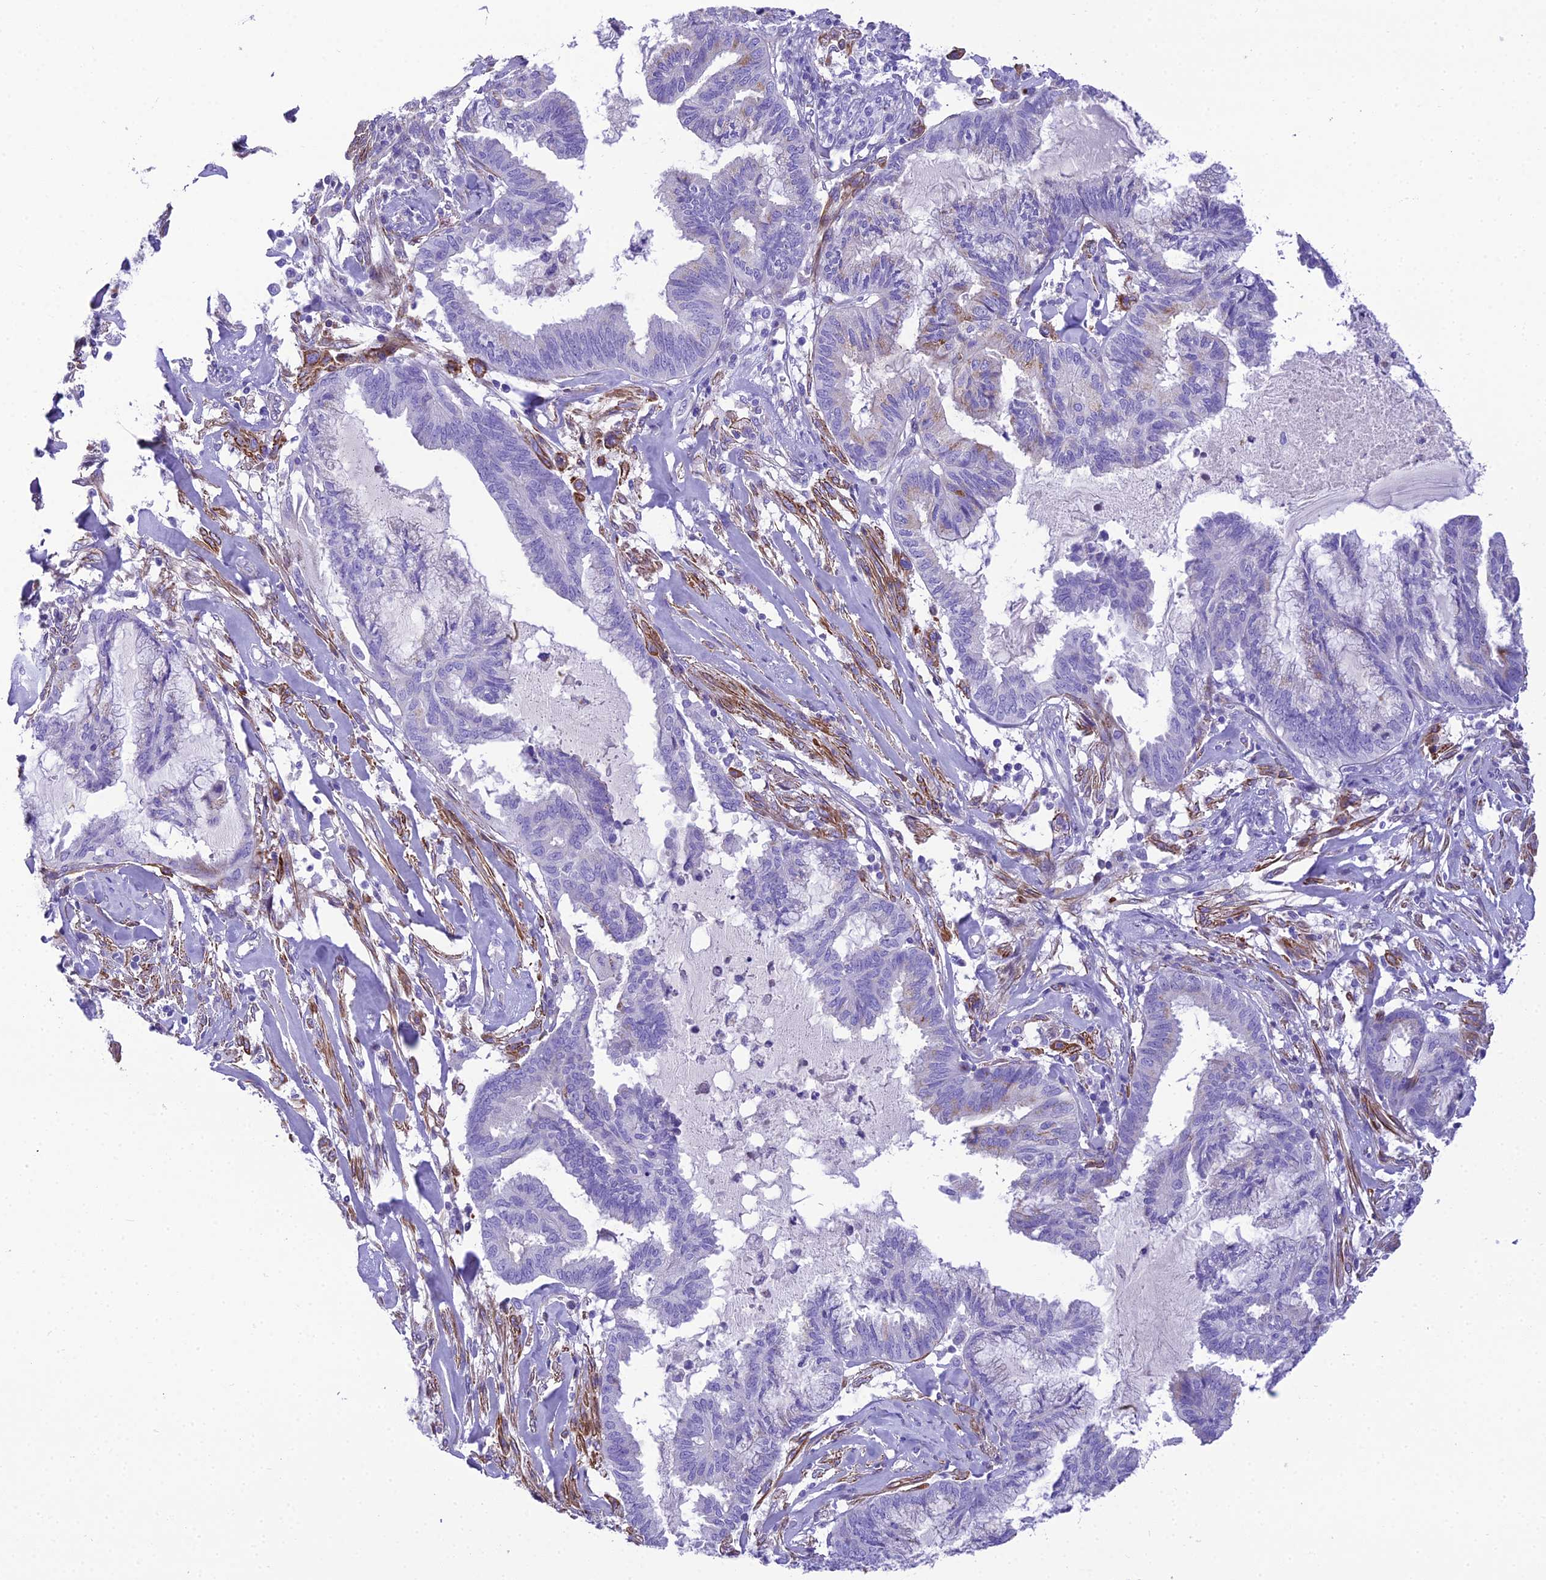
{"staining": {"intensity": "negative", "quantity": "none", "location": "none"}, "tissue": "endometrial cancer", "cell_type": "Tumor cells", "image_type": "cancer", "snomed": [{"axis": "morphology", "description": "Adenocarcinoma, NOS"}, {"axis": "topography", "description": "Endometrium"}], "caption": "Immunohistochemistry histopathology image of neoplastic tissue: human endometrial adenocarcinoma stained with DAB shows no significant protein positivity in tumor cells. (DAB (3,3'-diaminobenzidine) IHC with hematoxylin counter stain).", "gene": "GFRA1", "patient": {"sex": "female", "age": 86}}